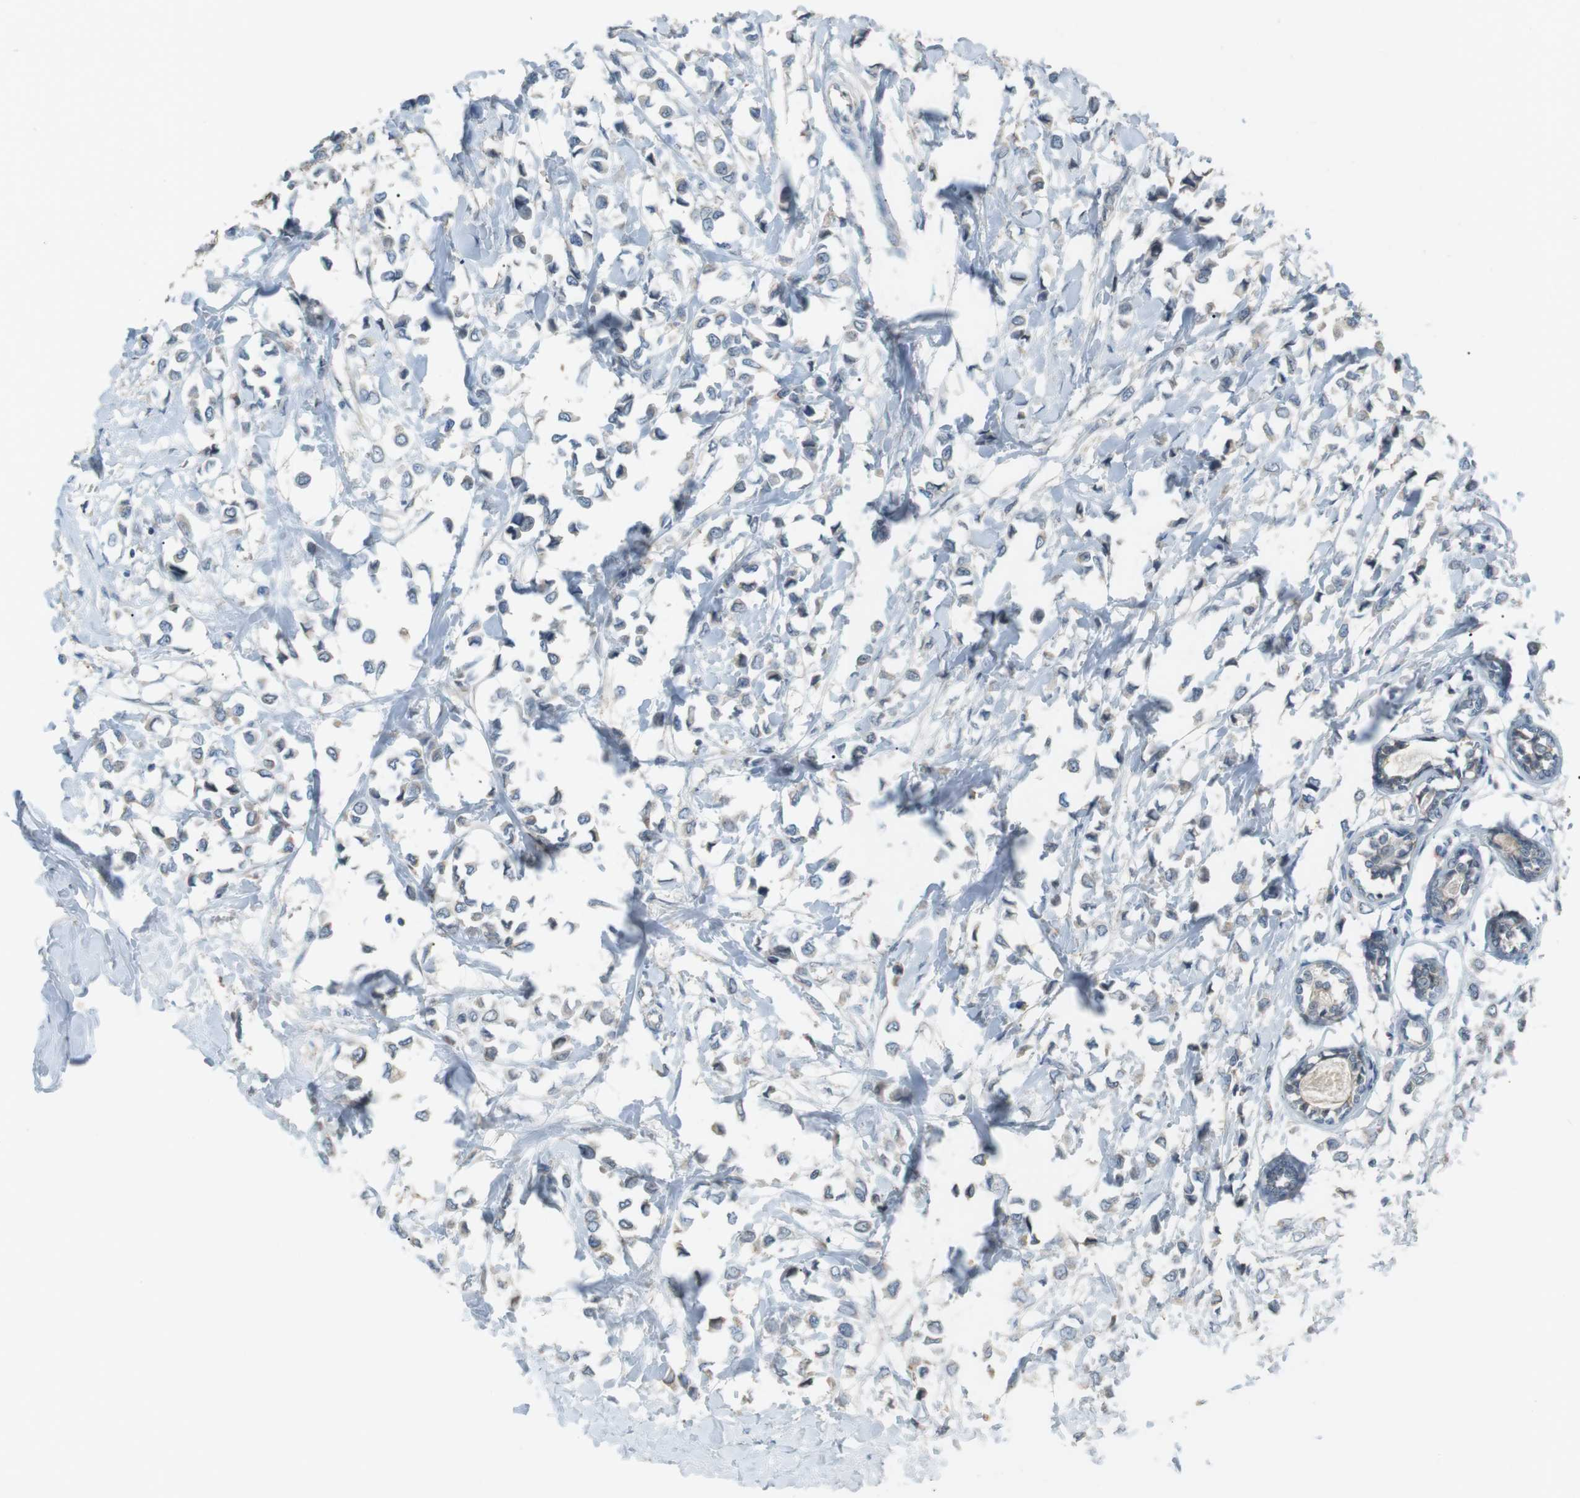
{"staining": {"intensity": "weak", "quantity": "<25%", "location": "cytoplasmic/membranous"}, "tissue": "breast cancer", "cell_type": "Tumor cells", "image_type": "cancer", "snomed": [{"axis": "morphology", "description": "Lobular carcinoma"}, {"axis": "topography", "description": "Breast"}], "caption": "Tumor cells are negative for brown protein staining in breast cancer.", "gene": "RTN3", "patient": {"sex": "female", "age": 51}}